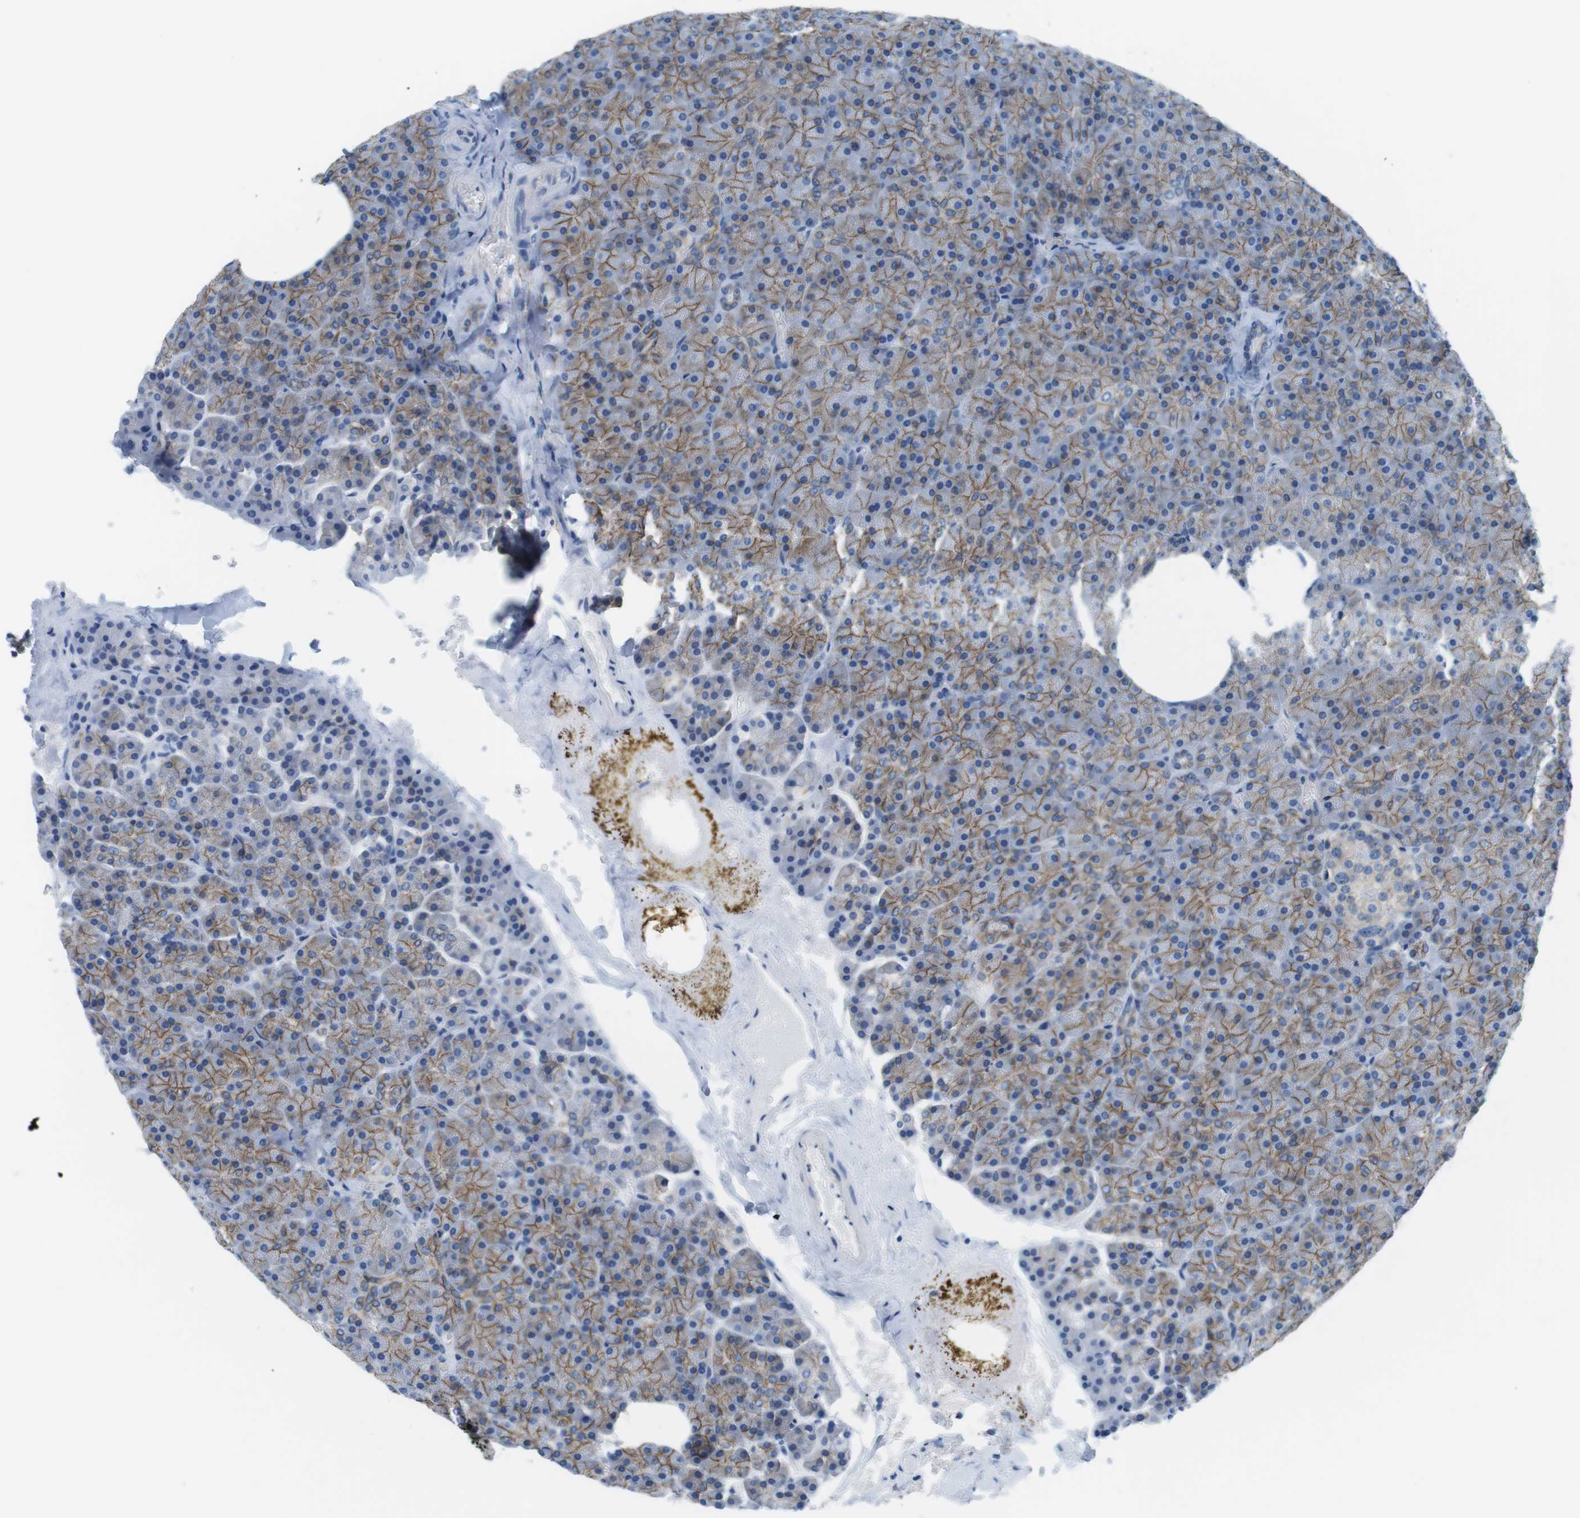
{"staining": {"intensity": "moderate", "quantity": ">75%", "location": "cytoplasmic/membranous"}, "tissue": "pancreas", "cell_type": "Exocrine glandular cells", "image_type": "normal", "snomed": [{"axis": "morphology", "description": "Normal tissue, NOS"}, {"axis": "topography", "description": "Pancreas"}], "caption": "A brown stain highlights moderate cytoplasmic/membranous expression of a protein in exocrine glandular cells of benign pancreas.", "gene": "SLC6A6", "patient": {"sex": "female", "age": 35}}